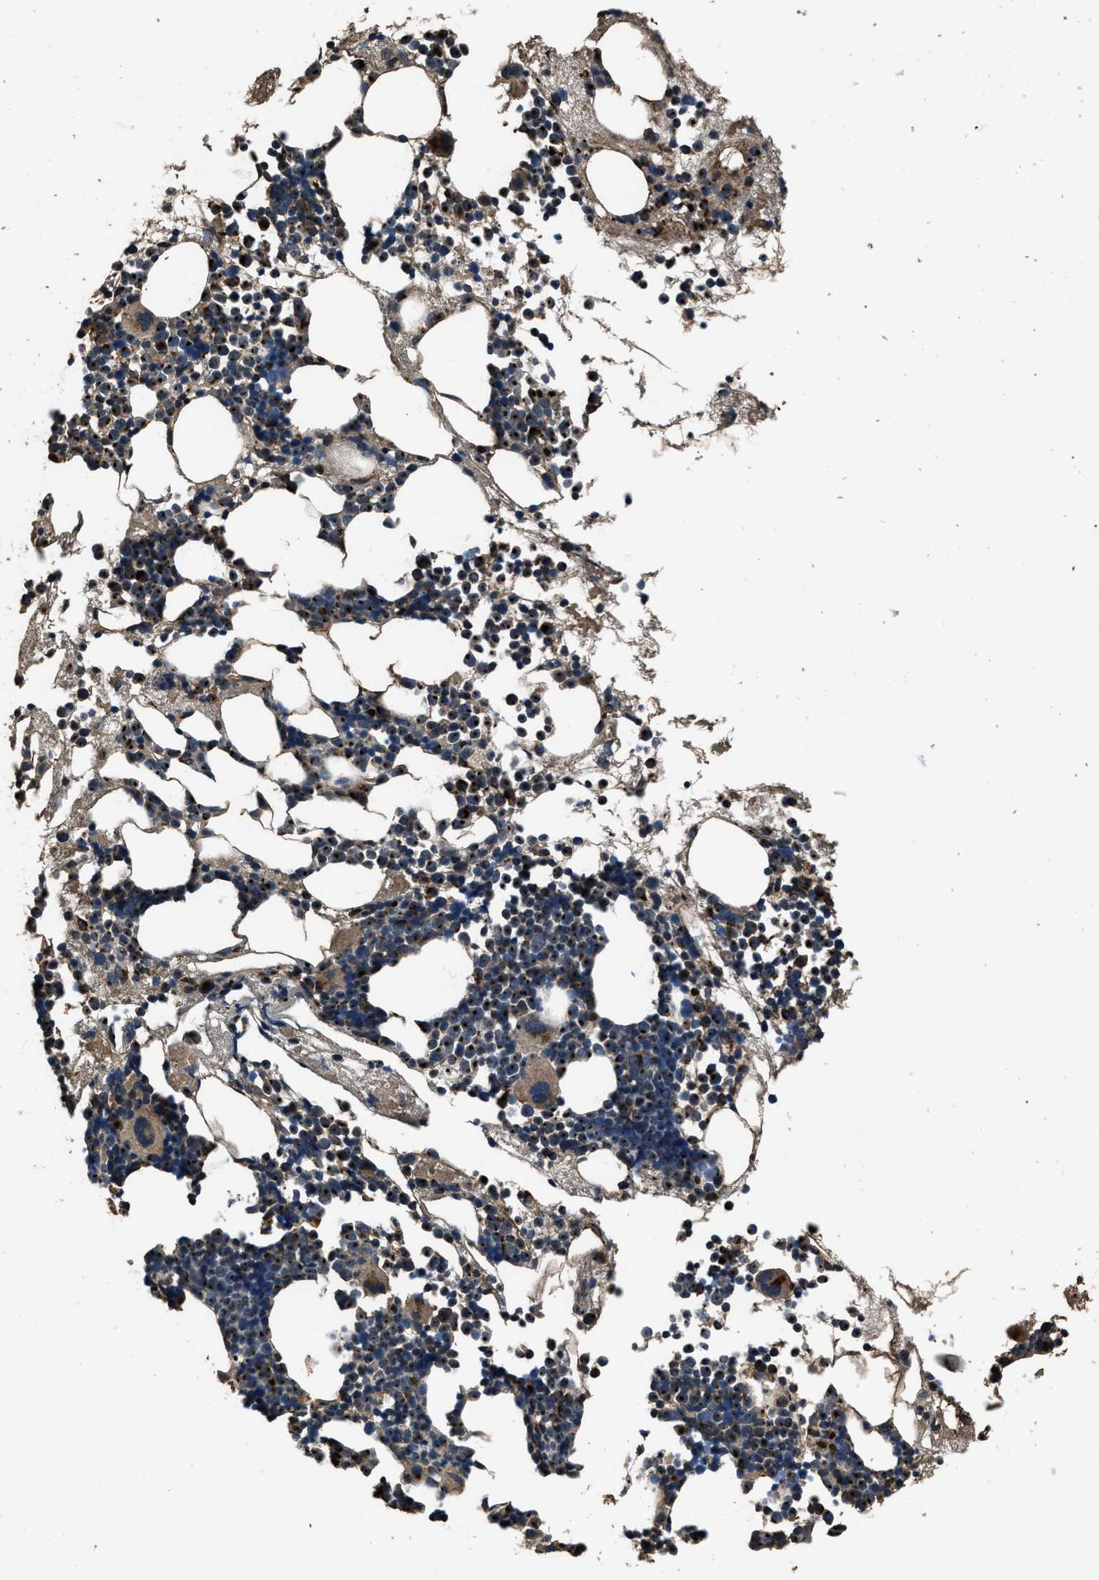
{"staining": {"intensity": "weak", "quantity": ">75%", "location": "cytoplasmic/membranous"}, "tissue": "bone marrow", "cell_type": "Hematopoietic cells", "image_type": "normal", "snomed": [{"axis": "morphology", "description": "Normal tissue, NOS"}, {"axis": "morphology", "description": "Inflammation, NOS"}, {"axis": "topography", "description": "Bone marrow"}], "caption": "Bone marrow stained with immunohistochemistry shows weak cytoplasmic/membranous positivity in about >75% of hematopoietic cells. Nuclei are stained in blue.", "gene": "SLC38A10", "patient": {"sex": "female", "age": 81}}